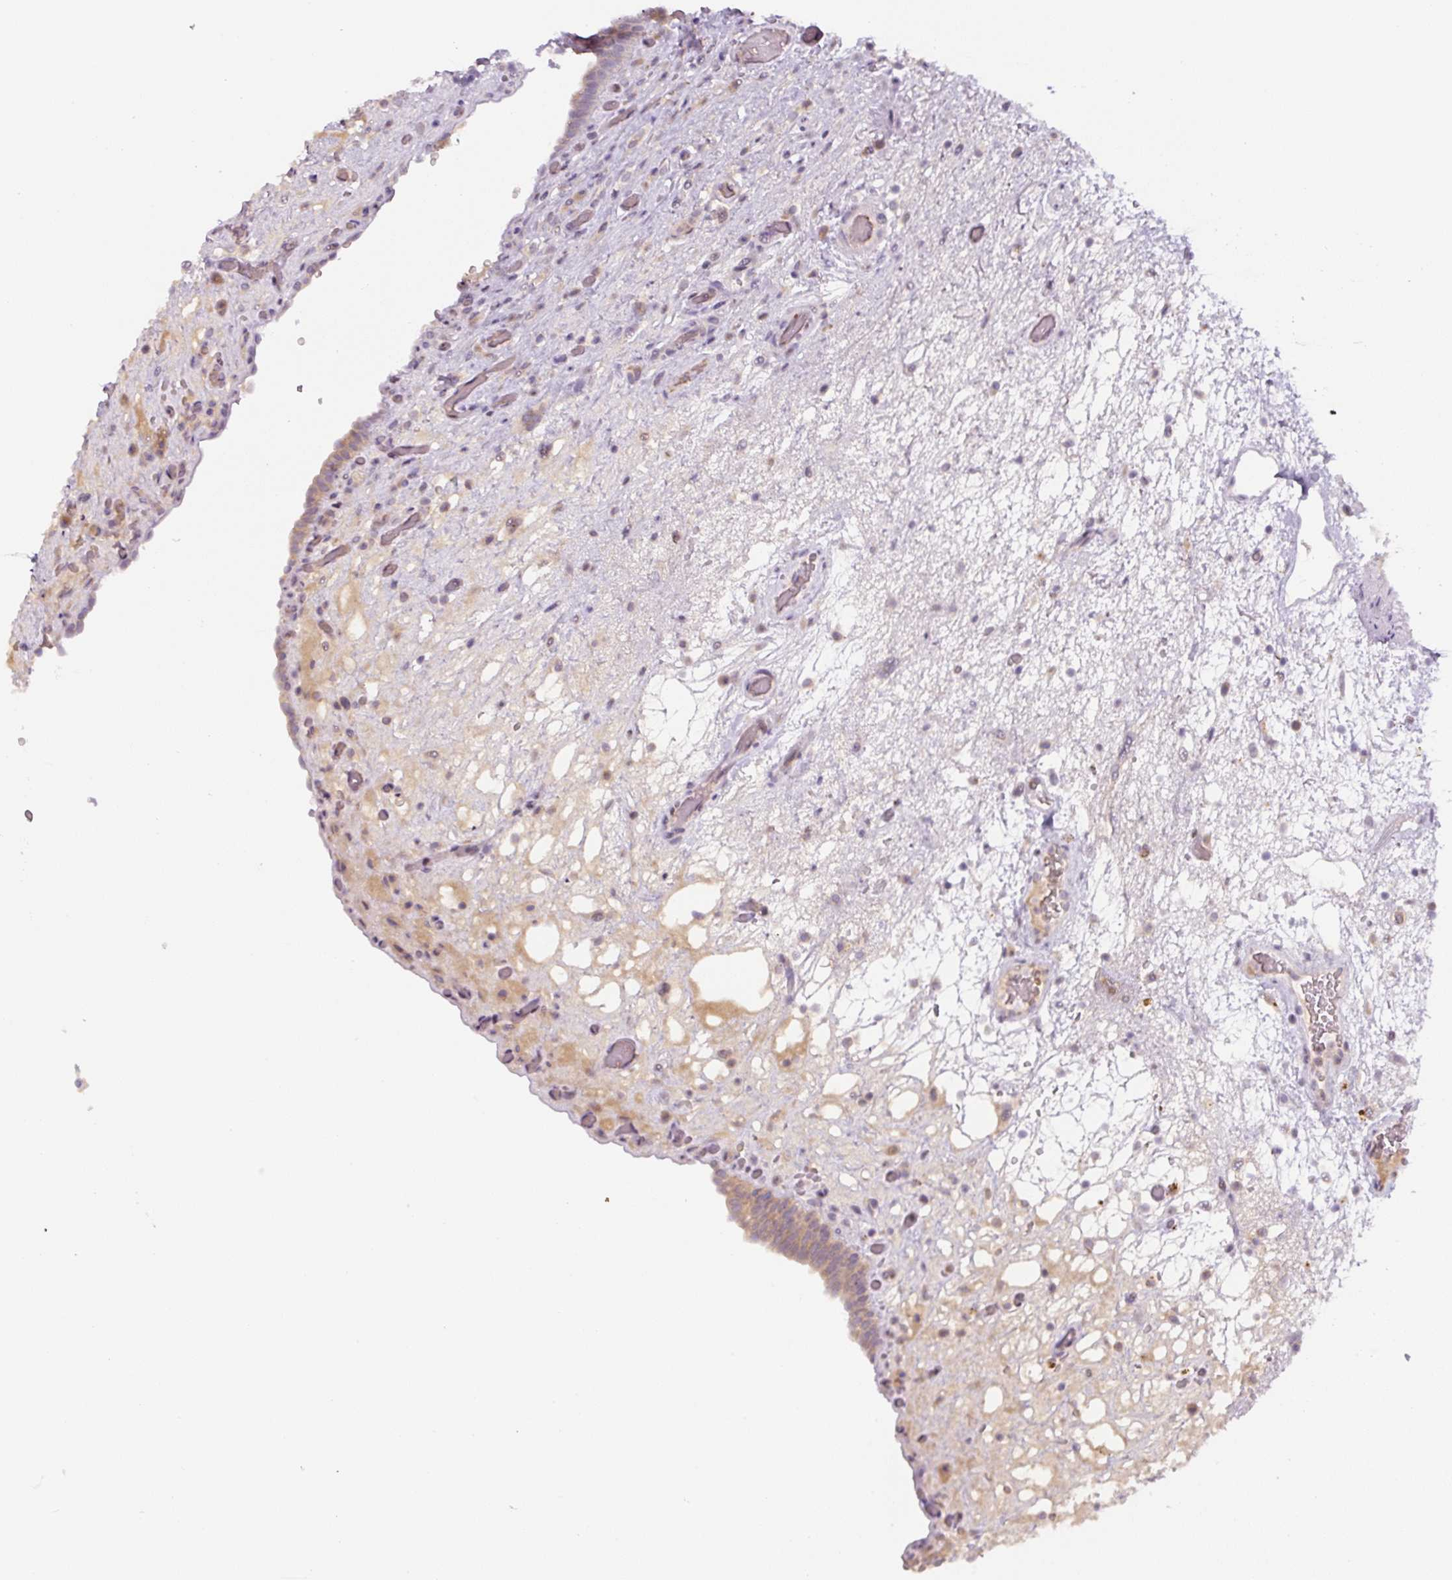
{"staining": {"intensity": "weak", "quantity": "25%-75%", "location": "cytoplasmic/membranous"}, "tissue": "urinary bladder", "cell_type": "Urothelial cells", "image_type": "normal", "snomed": [{"axis": "morphology", "description": "Normal tissue, NOS"}, {"axis": "topography", "description": "Urinary bladder"}], "caption": "Immunohistochemical staining of benign human urinary bladder demonstrates 25%-75% levels of weak cytoplasmic/membranous protein positivity in about 25%-75% of urothelial cells.", "gene": "YIF1B", "patient": {"sex": "male", "age": 71}}